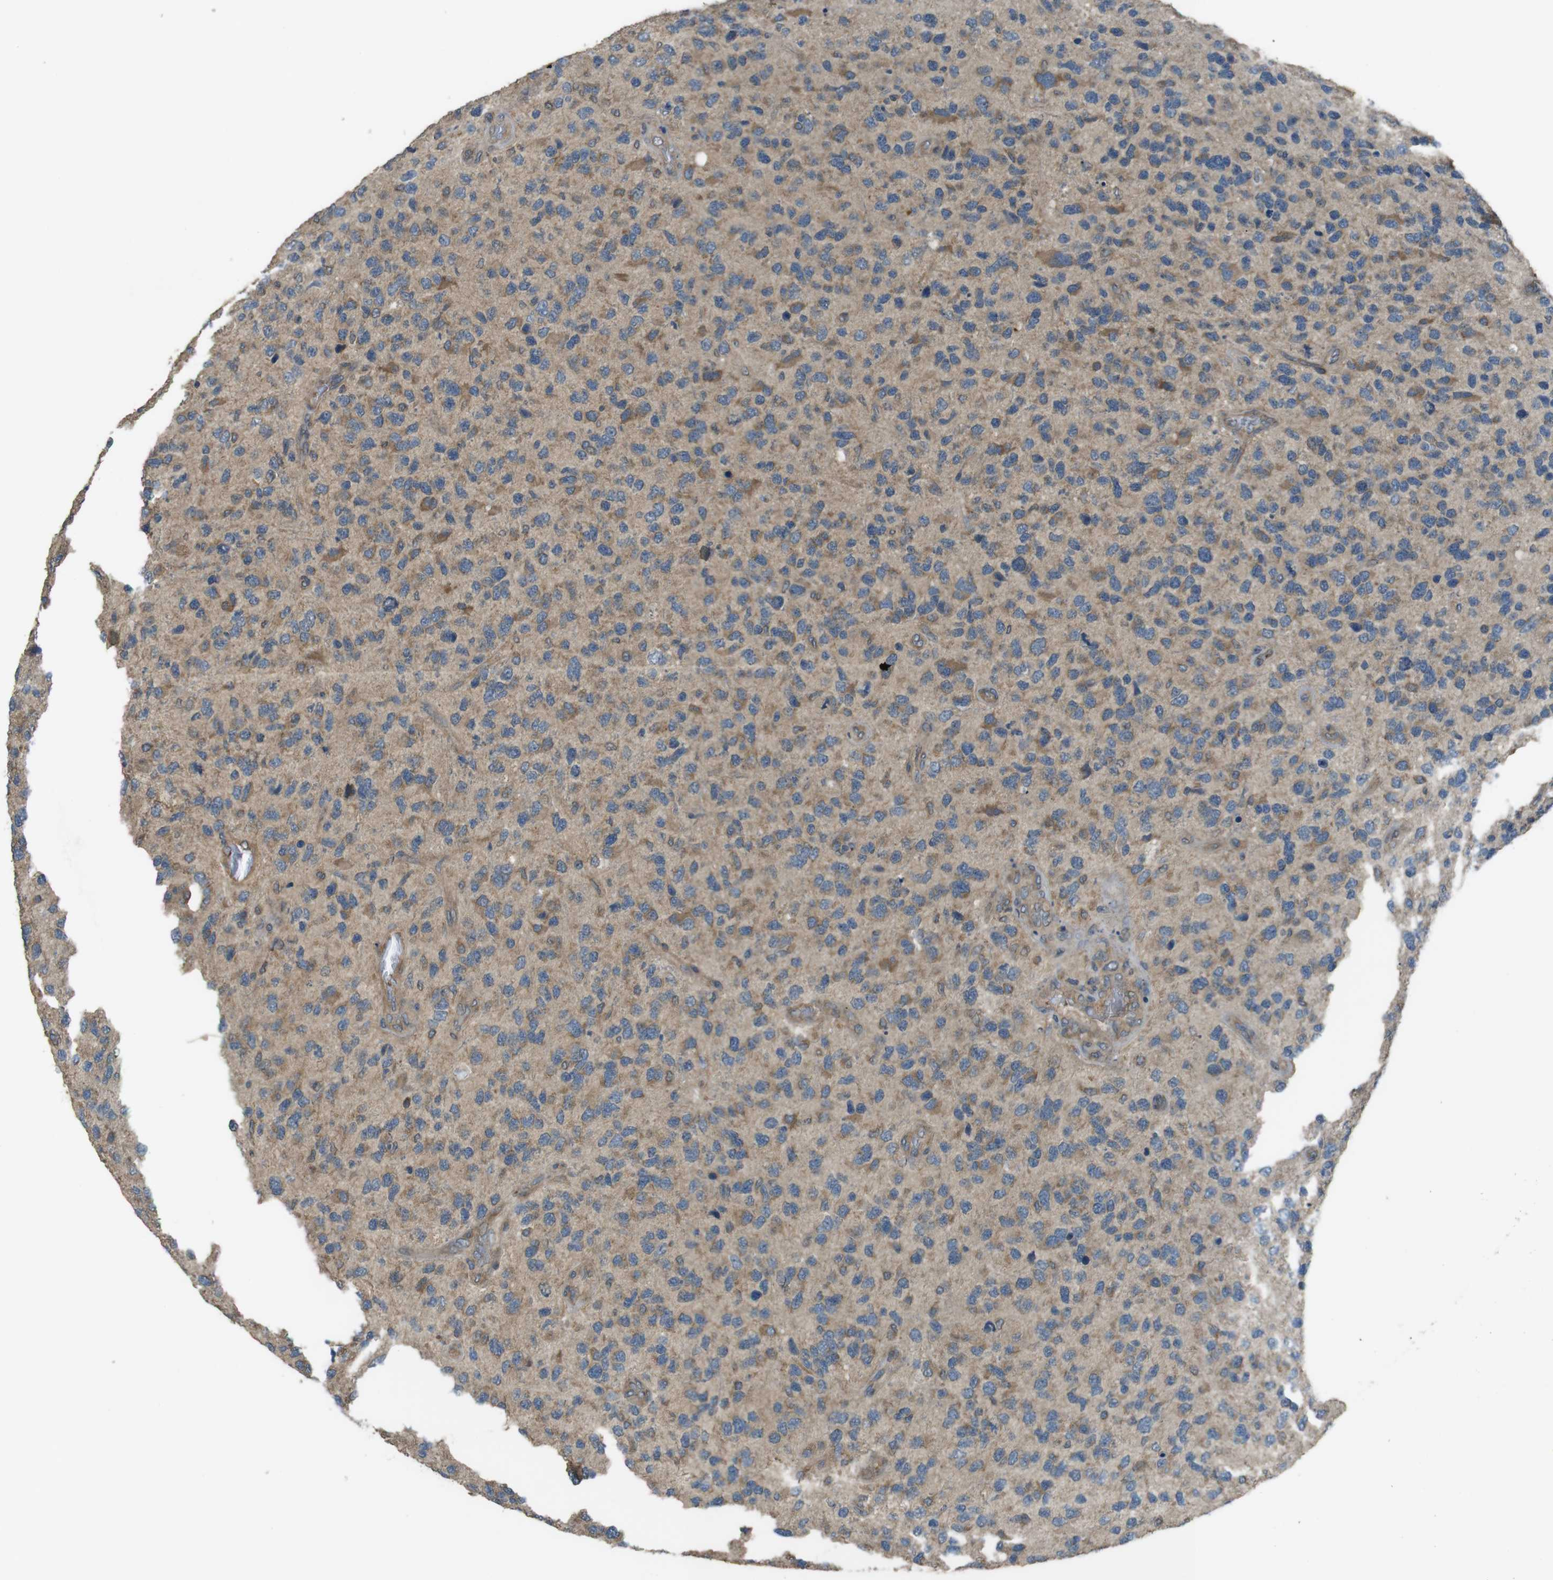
{"staining": {"intensity": "moderate", "quantity": "25%-75%", "location": "cytoplasmic/membranous"}, "tissue": "glioma", "cell_type": "Tumor cells", "image_type": "cancer", "snomed": [{"axis": "morphology", "description": "Glioma, malignant, High grade"}, {"axis": "topography", "description": "Brain"}], "caption": "Glioma was stained to show a protein in brown. There is medium levels of moderate cytoplasmic/membranous positivity in approximately 25%-75% of tumor cells.", "gene": "FUT2", "patient": {"sex": "female", "age": 58}}